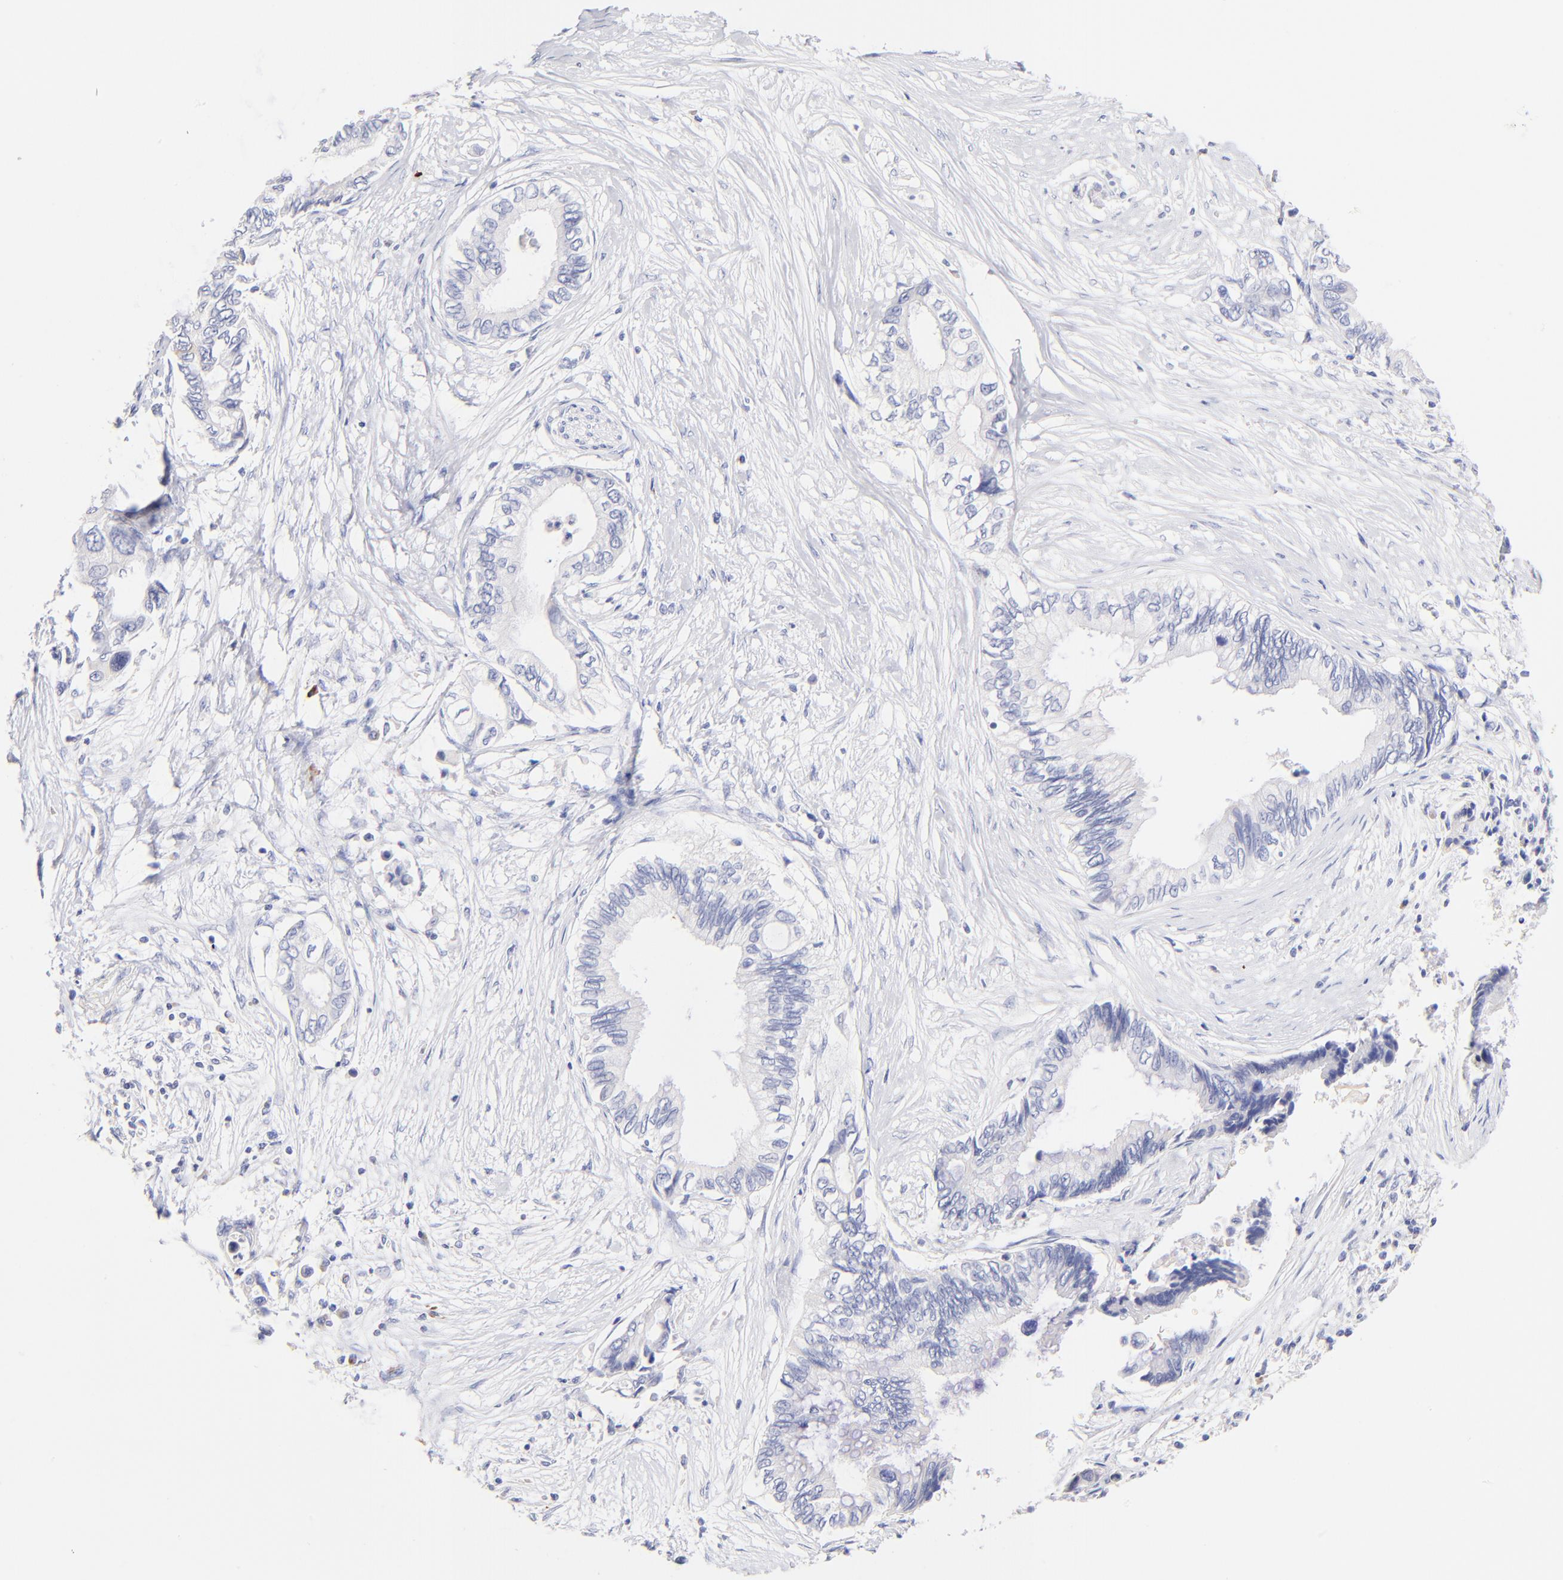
{"staining": {"intensity": "negative", "quantity": "none", "location": "none"}, "tissue": "pancreatic cancer", "cell_type": "Tumor cells", "image_type": "cancer", "snomed": [{"axis": "morphology", "description": "Adenocarcinoma, NOS"}, {"axis": "topography", "description": "Pancreas"}], "caption": "The histopathology image displays no staining of tumor cells in pancreatic cancer (adenocarcinoma). (DAB immunohistochemistry (IHC) visualized using brightfield microscopy, high magnification).", "gene": "ASB9", "patient": {"sex": "female", "age": 66}}